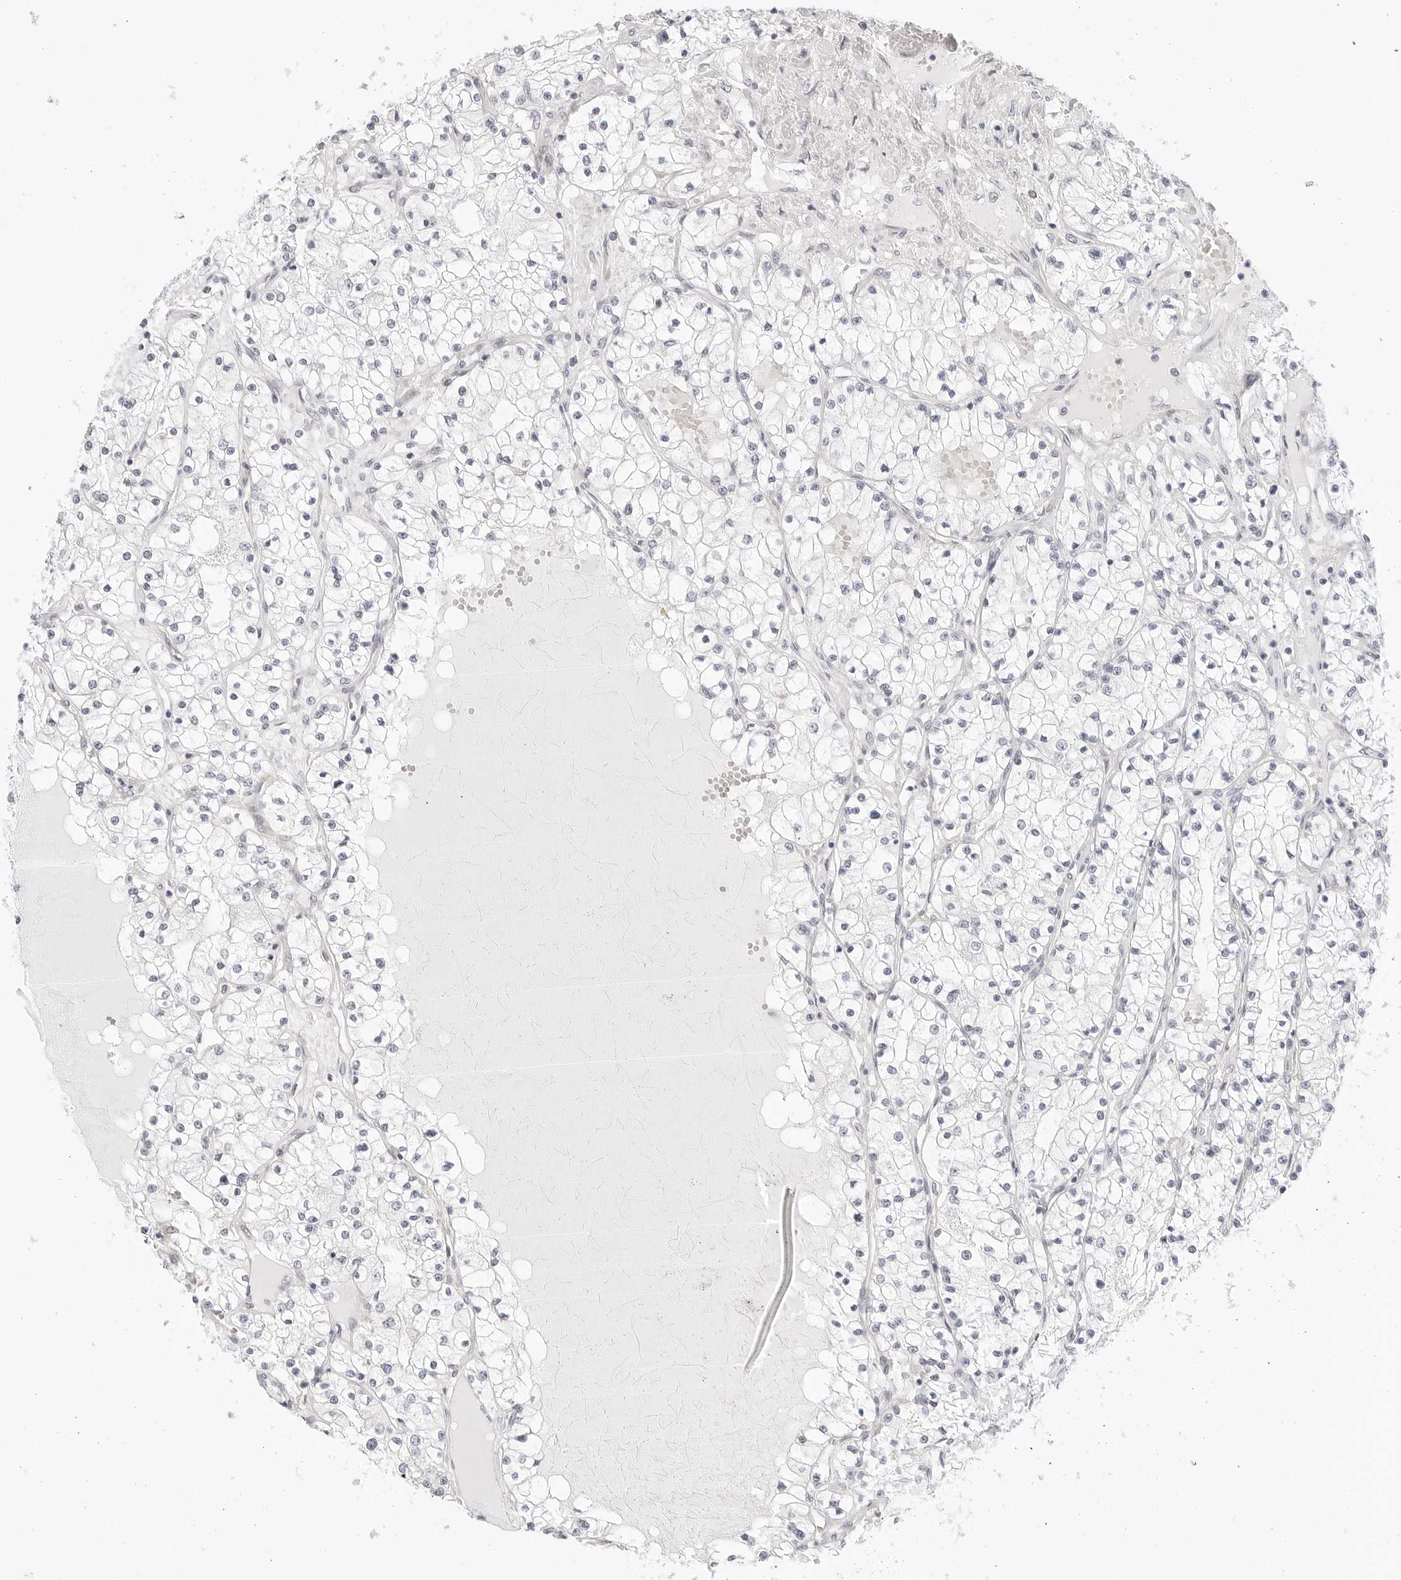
{"staining": {"intensity": "negative", "quantity": "none", "location": "none"}, "tissue": "renal cancer", "cell_type": "Tumor cells", "image_type": "cancer", "snomed": [{"axis": "morphology", "description": "Normal tissue, NOS"}, {"axis": "morphology", "description": "Adenocarcinoma, NOS"}, {"axis": "topography", "description": "Kidney"}], "caption": "DAB (3,3'-diaminobenzidine) immunohistochemical staining of adenocarcinoma (renal) demonstrates no significant staining in tumor cells. The staining is performed using DAB brown chromogen with nuclei counter-stained in using hematoxylin.", "gene": "TCP1", "patient": {"sex": "male", "age": 68}}